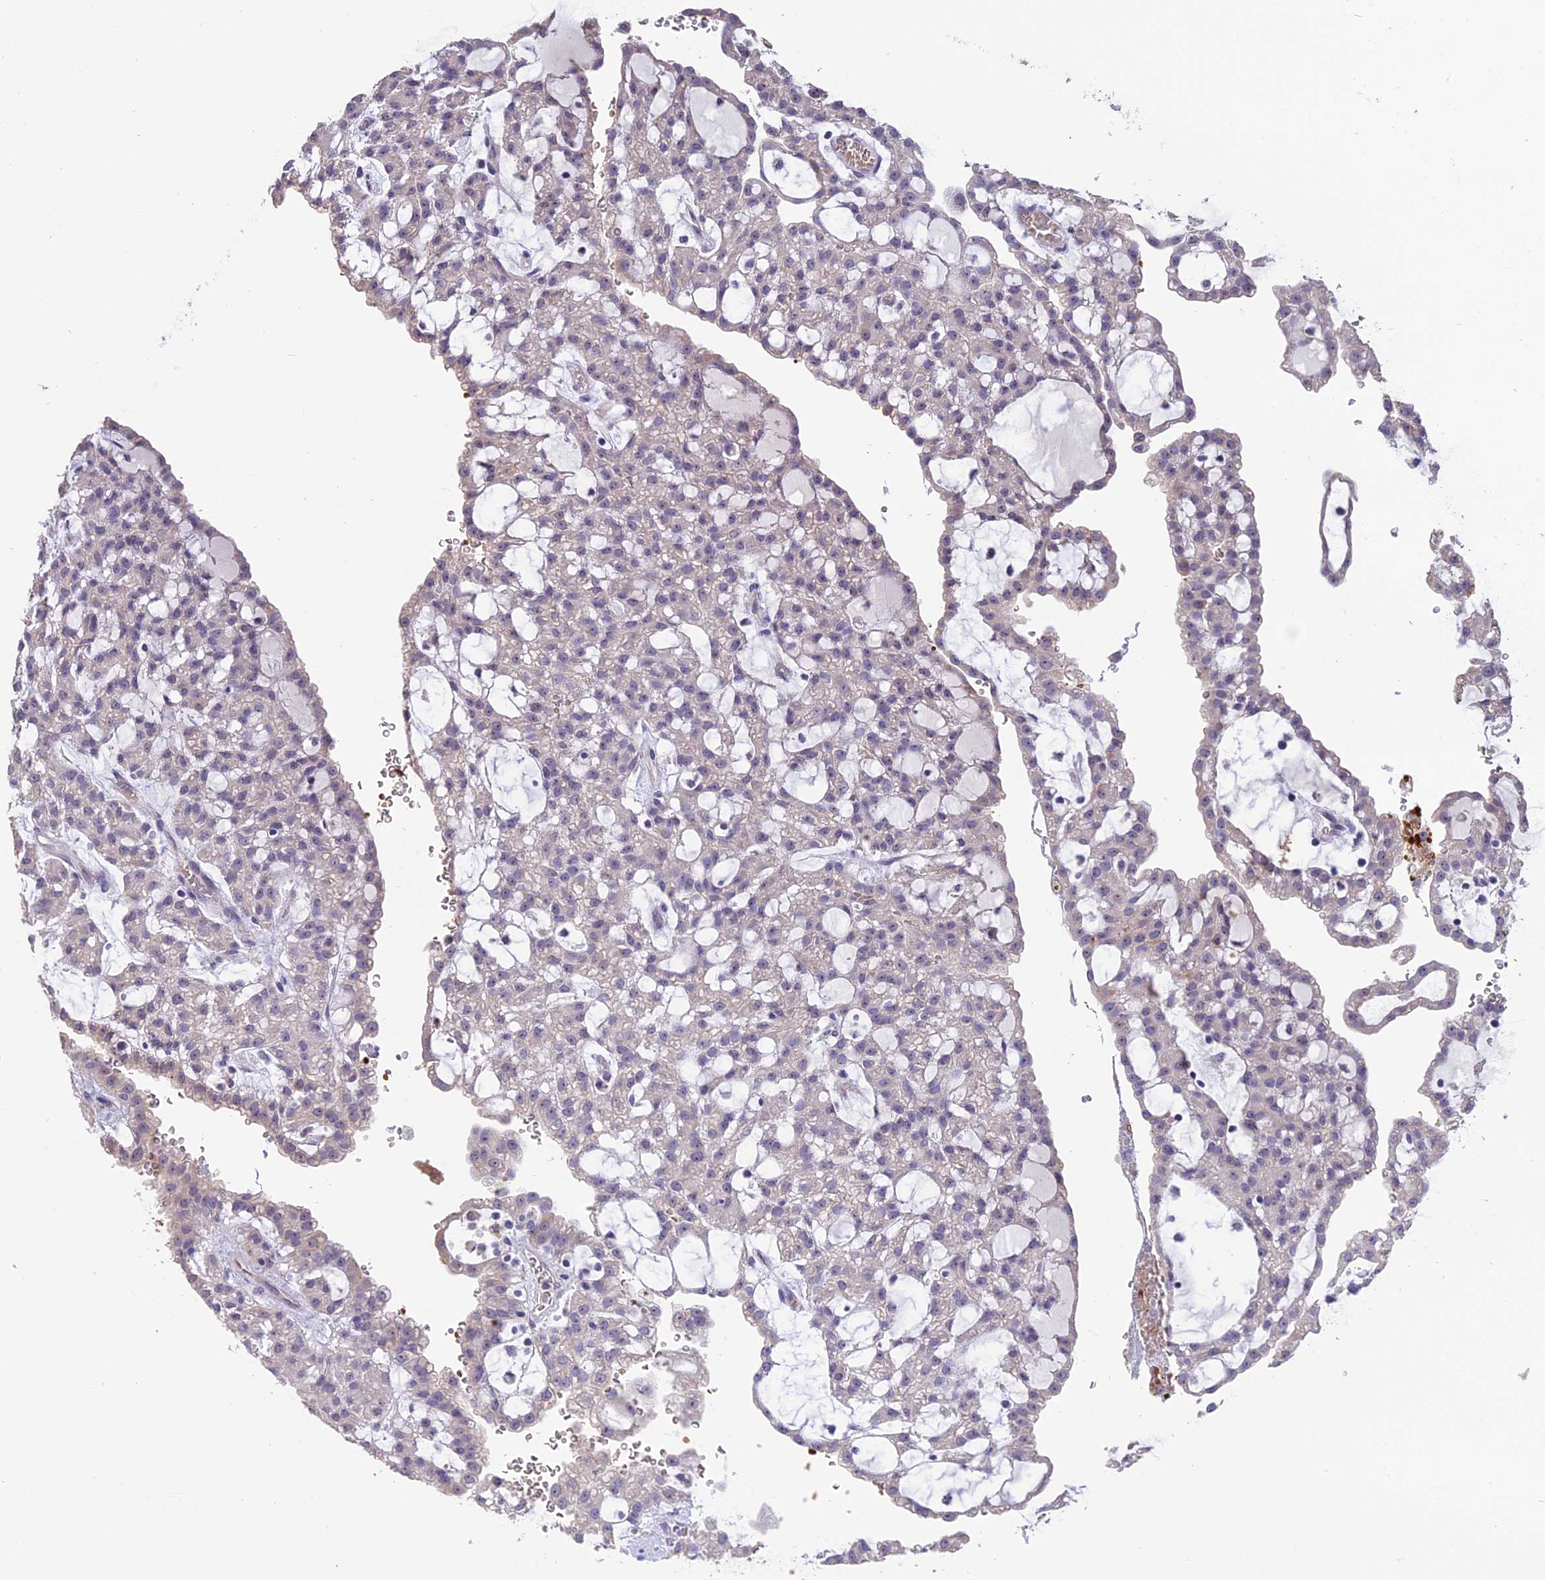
{"staining": {"intensity": "negative", "quantity": "none", "location": "none"}, "tissue": "renal cancer", "cell_type": "Tumor cells", "image_type": "cancer", "snomed": [{"axis": "morphology", "description": "Adenocarcinoma, NOS"}, {"axis": "topography", "description": "Kidney"}], "caption": "Tumor cells are negative for protein expression in human renal adenocarcinoma.", "gene": "KNOP1", "patient": {"sex": "male", "age": 63}}